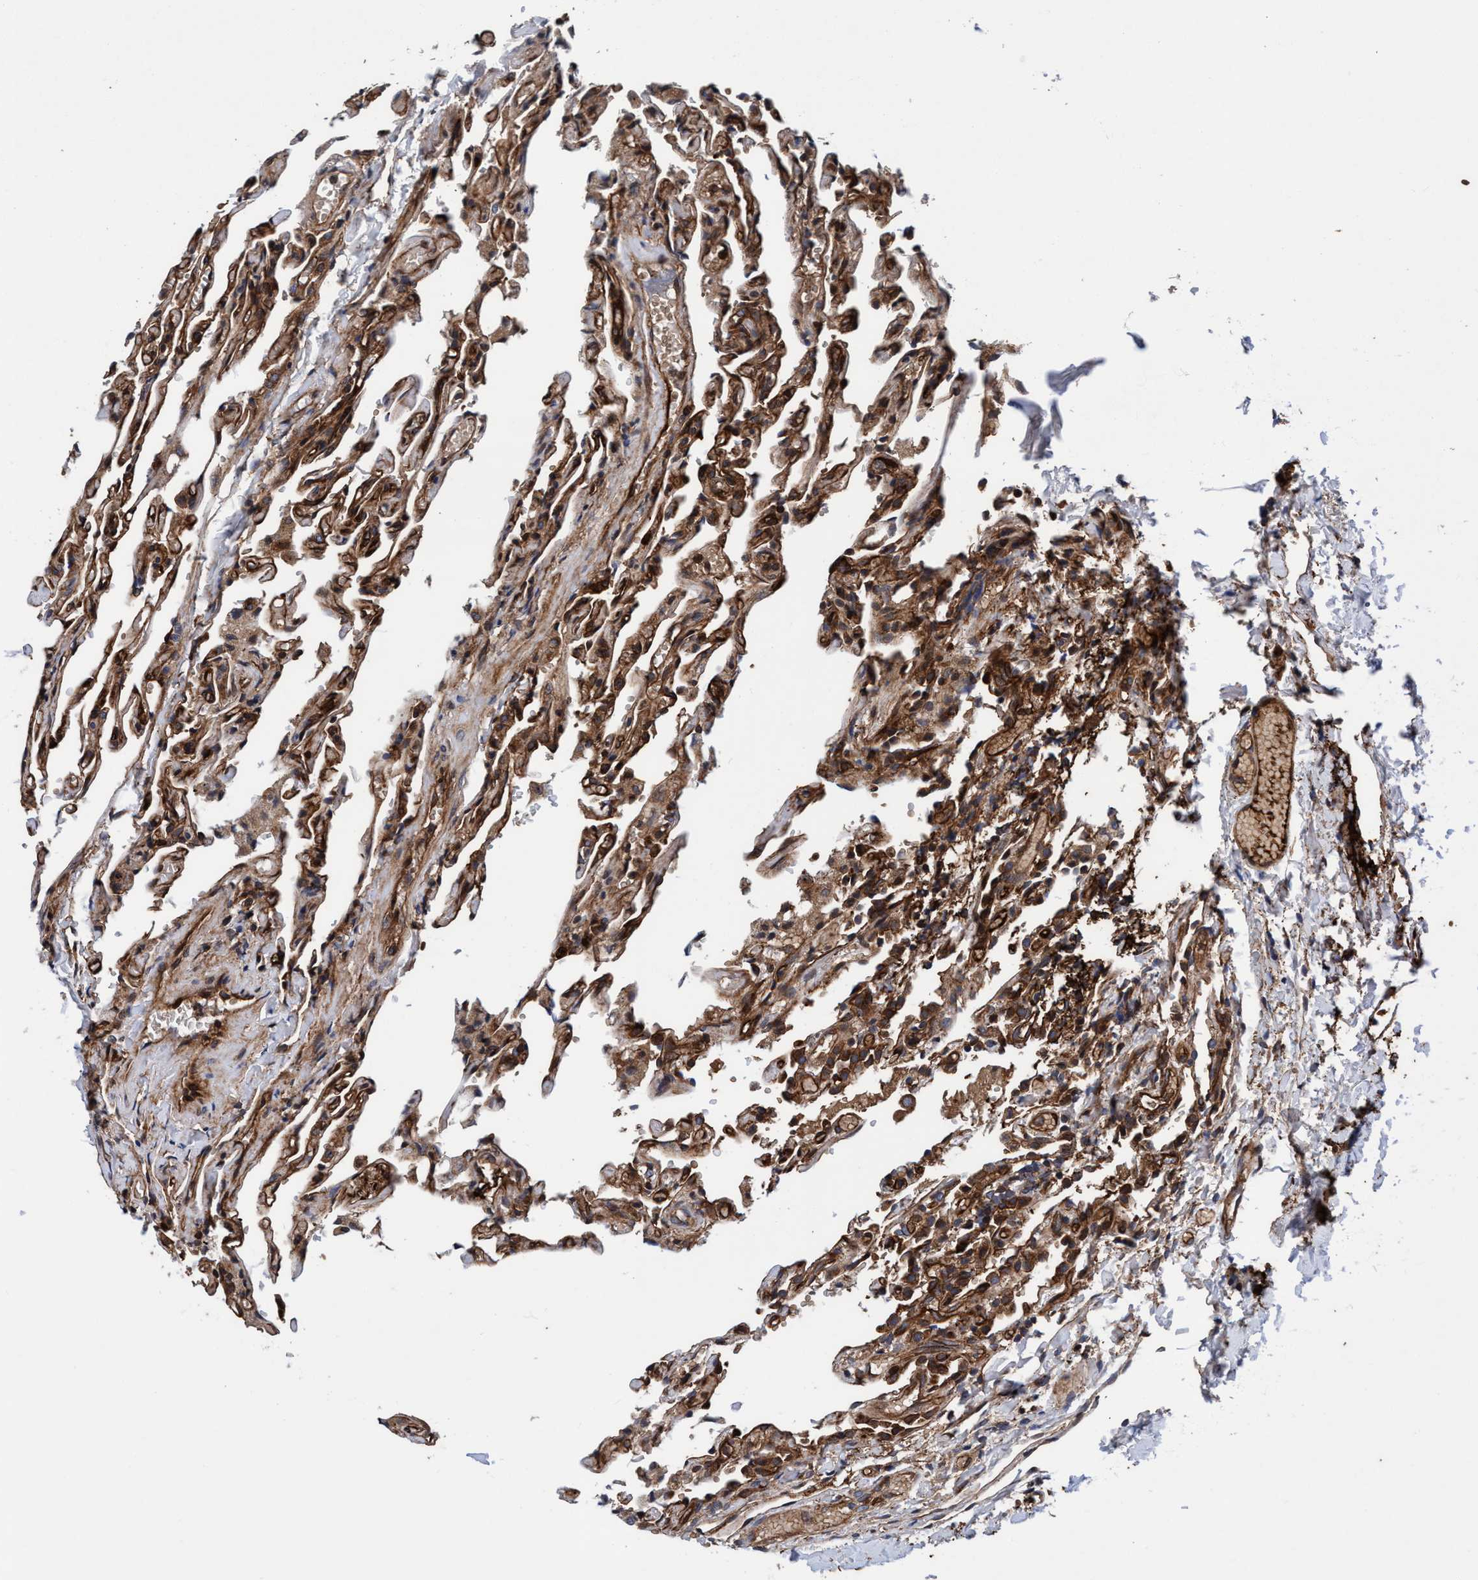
{"staining": {"intensity": "strong", "quantity": ">75%", "location": "cytoplasmic/membranous"}, "tissue": "lung", "cell_type": "Alveolar cells", "image_type": "normal", "snomed": [{"axis": "morphology", "description": "Normal tissue, NOS"}, {"axis": "topography", "description": "Lung"}], "caption": "Strong cytoplasmic/membranous protein expression is appreciated in about >75% of alveolar cells in lung. Using DAB (3,3'-diaminobenzidine) (brown) and hematoxylin (blue) stains, captured at high magnification using brightfield microscopy.", "gene": "MCM3AP", "patient": {"sex": "male", "age": 21}}